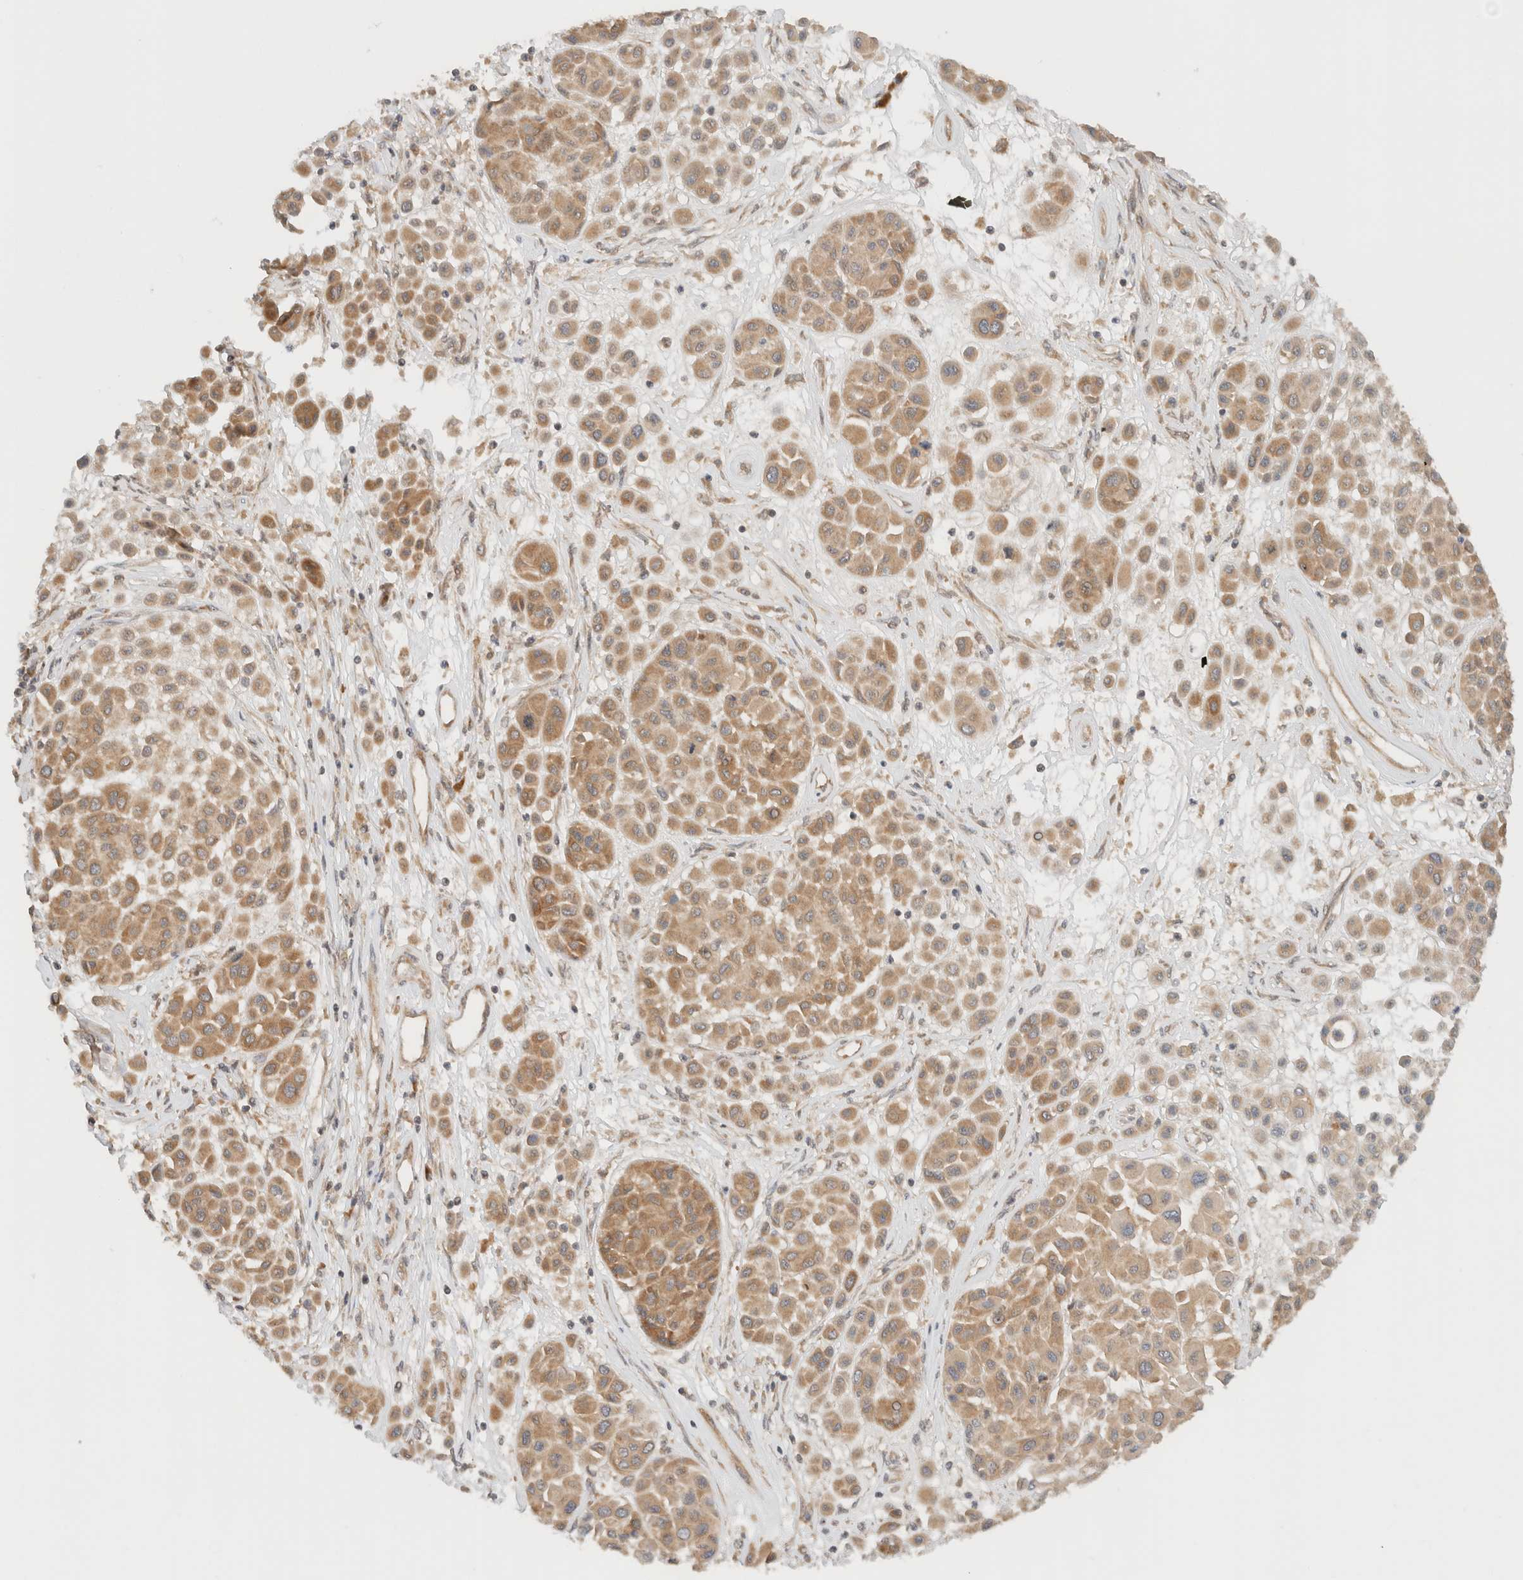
{"staining": {"intensity": "moderate", "quantity": ">75%", "location": "cytoplasmic/membranous"}, "tissue": "melanoma", "cell_type": "Tumor cells", "image_type": "cancer", "snomed": [{"axis": "morphology", "description": "Malignant melanoma, Metastatic site"}, {"axis": "topography", "description": "Soft tissue"}], "caption": "Melanoma stained with DAB immunohistochemistry displays medium levels of moderate cytoplasmic/membranous positivity in about >75% of tumor cells.", "gene": "ARFGEF2", "patient": {"sex": "male", "age": 41}}